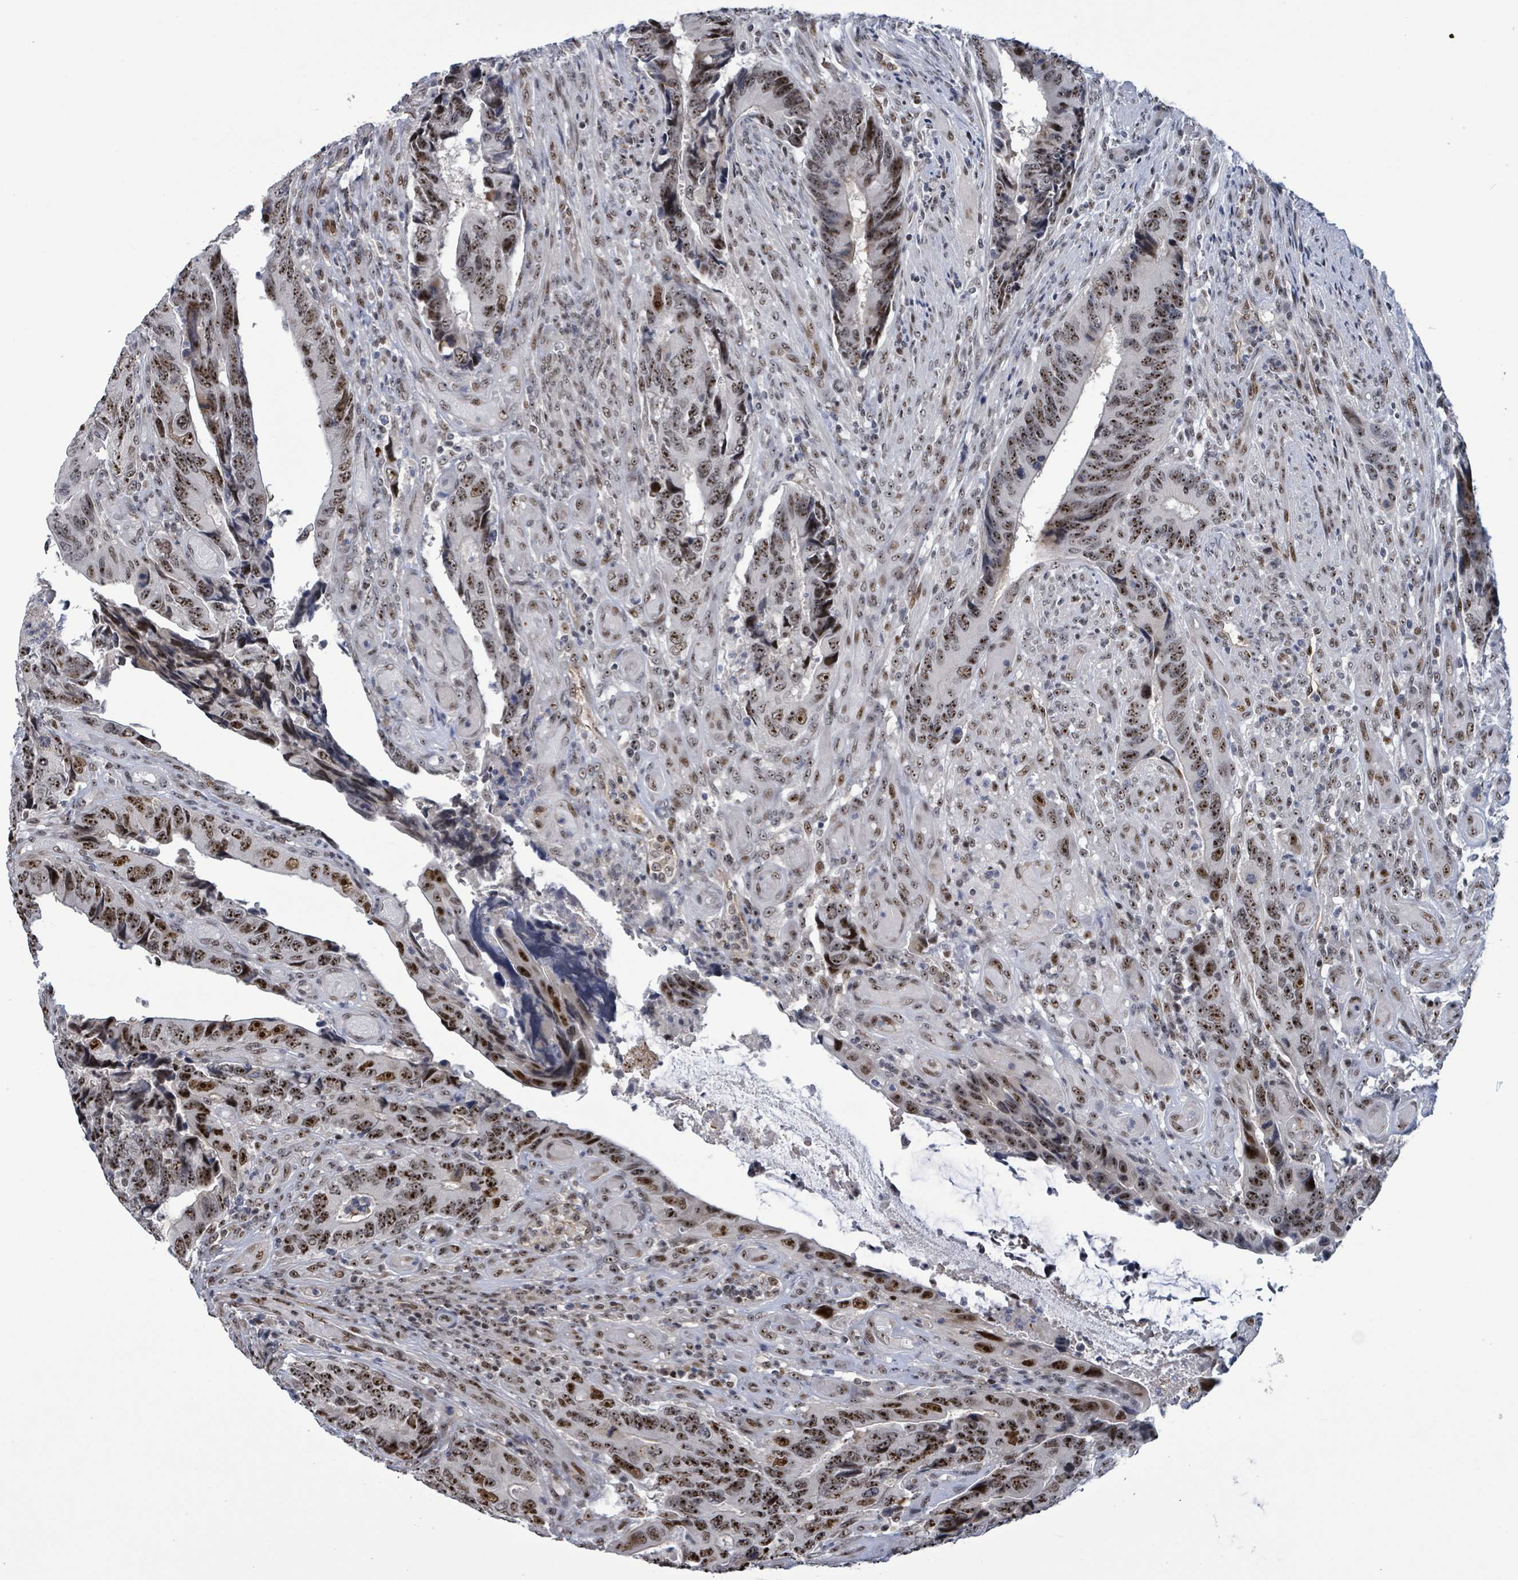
{"staining": {"intensity": "strong", "quantity": ">75%", "location": "nuclear"}, "tissue": "colorectal cancer", "cell_type": "Tumor cells", "image_type": "cancer", "snomed": [{"axis": "morphology", "description": "Adenocarcinoma, NOS"}, {"axis": "topography", "description": "Colon"}], "caption": "A high amount of strong nuclear staining is appreciated in about >75% of tumor cells in colorectal adenocarcinoma tissue.", "gene": "RRN3", "patient": {"sex": "male", "age": 87}}